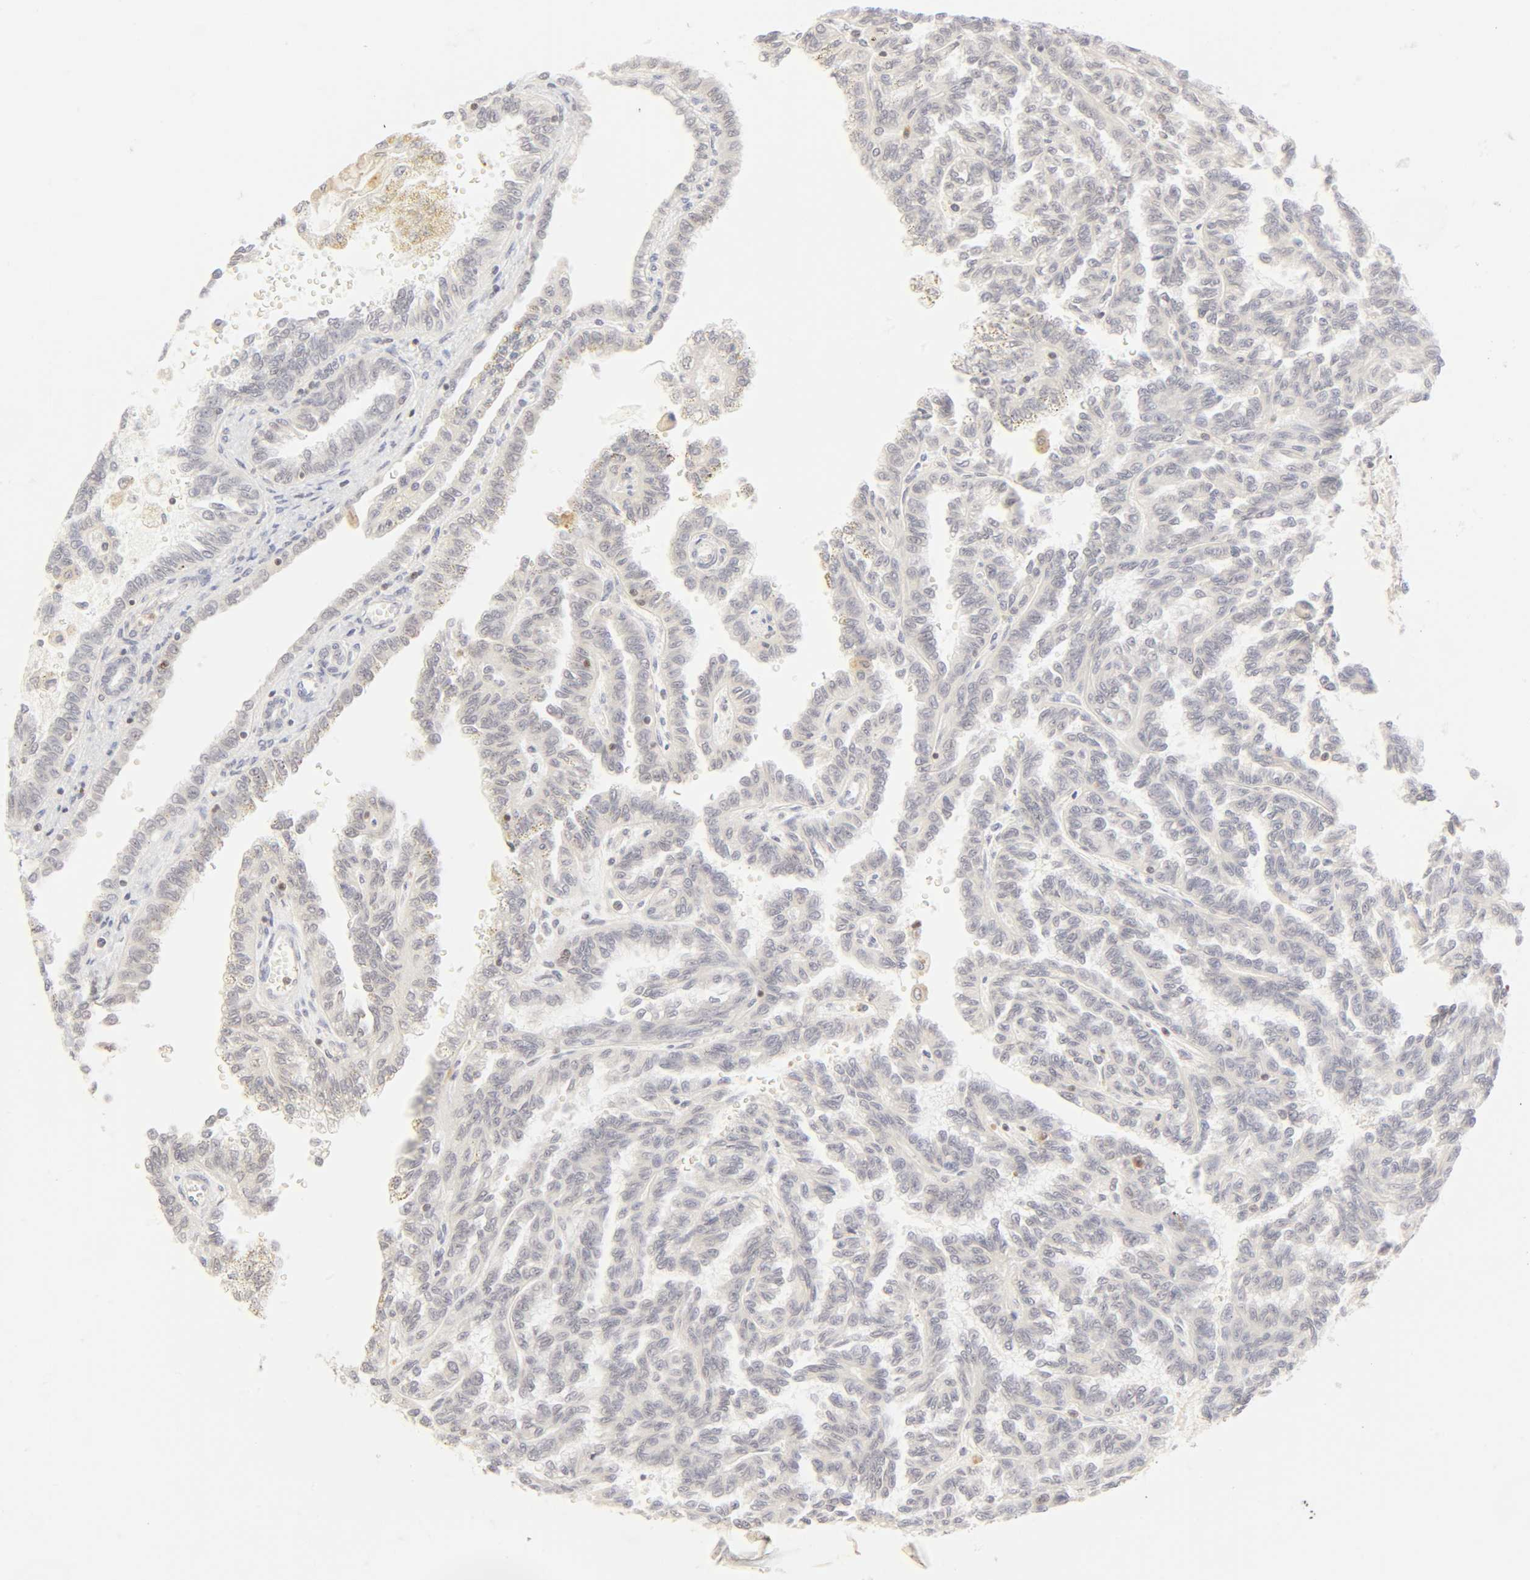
{"staining": {"intensity": "negative", "quantity": "none", "location": "none"}, "tissue": "renal cancer", "cell_type": "Tumor cells", "image_type": "cancer", "snomed": [{"axis": "morphology", "description": "Inflammation, NOS"}, {"axis": "morphology", "description": "Adenocarcinoma, NOS"}, {"axis": "topography", "description": "Kidney"}], "caption": "DAB (3,3'-diaminobenzidine) immunohistochemical staining of human renal cancer (adenocarcinoma) reveals no significant staining in tumor cells. (DAB immunohistochemistry (IHC) with hematoxylin counter stain).", "gene": "KIF2A", "patient": {"sex": "male", "age": 68}}